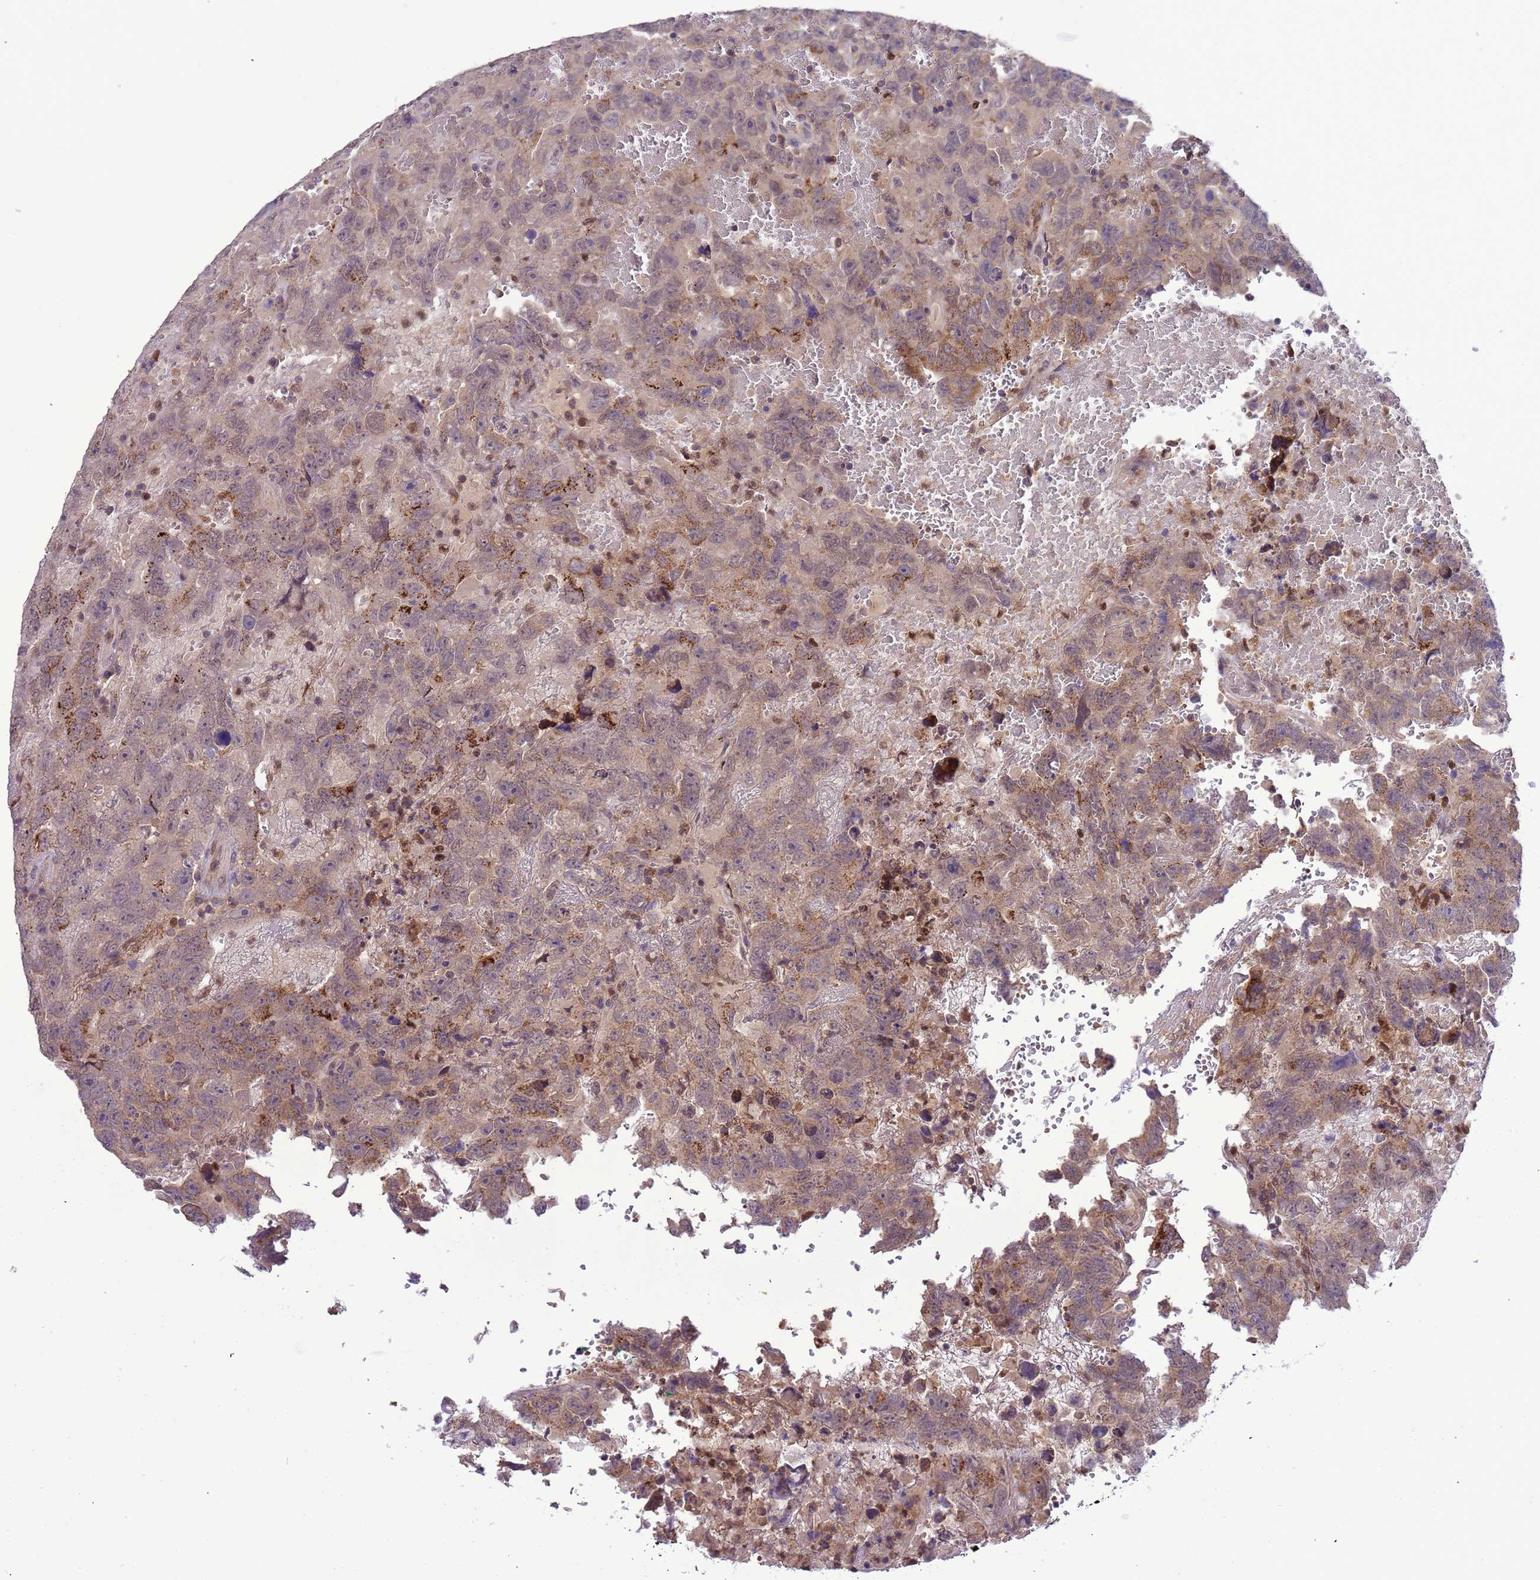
{"staining": {"intensity": "weak", "quantity": "25%-75%", "location": "cytoplasmic/membranous"}, "tissue": "testis cancer", "cell_type": "Tumor cells", "image_type": "cancer", "snomed": [{"axis": "morphology", "description": "Carcinoma, Embryonal, NOS"}, {"axis": "topography", "description": "Testis"}], "caption": "Testis cancer (embryonal carcinoma) was stained to show a protein in brown. There is low levels of weak cytoplasmic/membranous expression in about 25%-75% of tumor cells.", "gene": "CD53", "patient": {"sex": "male", "age": 45}}